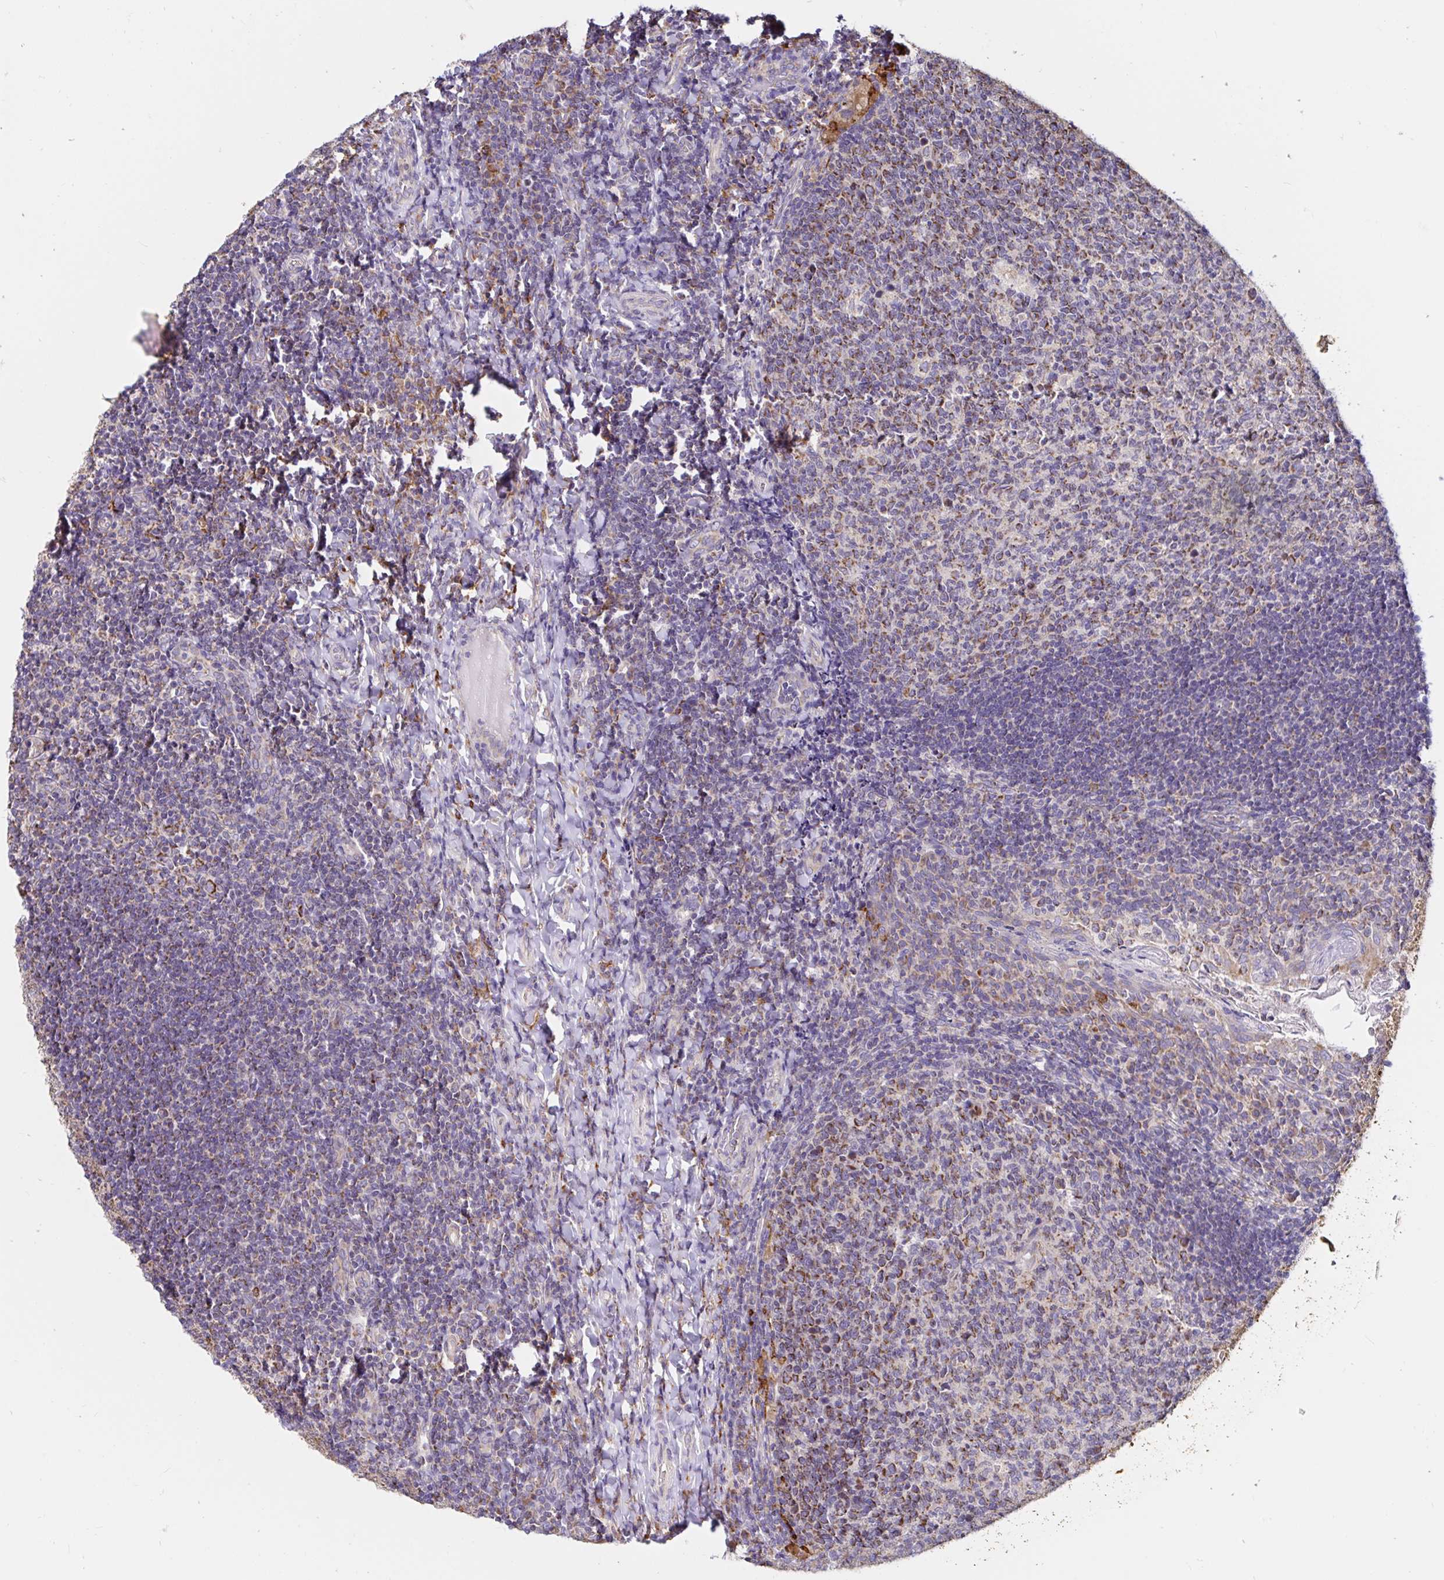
{"staining": {"intensity": "moderate", "quantity": "25%-75%", "location": "cytoplasmic/membranous"}, "tissue": "tonsil", "cell_type": "Germinal center cells", "image_type": "normal", "snomed": [{"axis": "morphology", "description": "Normal tissue, NOS"}, {"axis": "topography", "description": "Tonsil"}], "caption": "Immunohistochemistry (IHC) (DAB) staining of unremarkable tonsil reveals moderate cytoplasmic/membranous protein expression in approximately 25%-75% of germinal center cells.", "gene": "MSR1", "patient": {"sex": "female", "age": 10}}